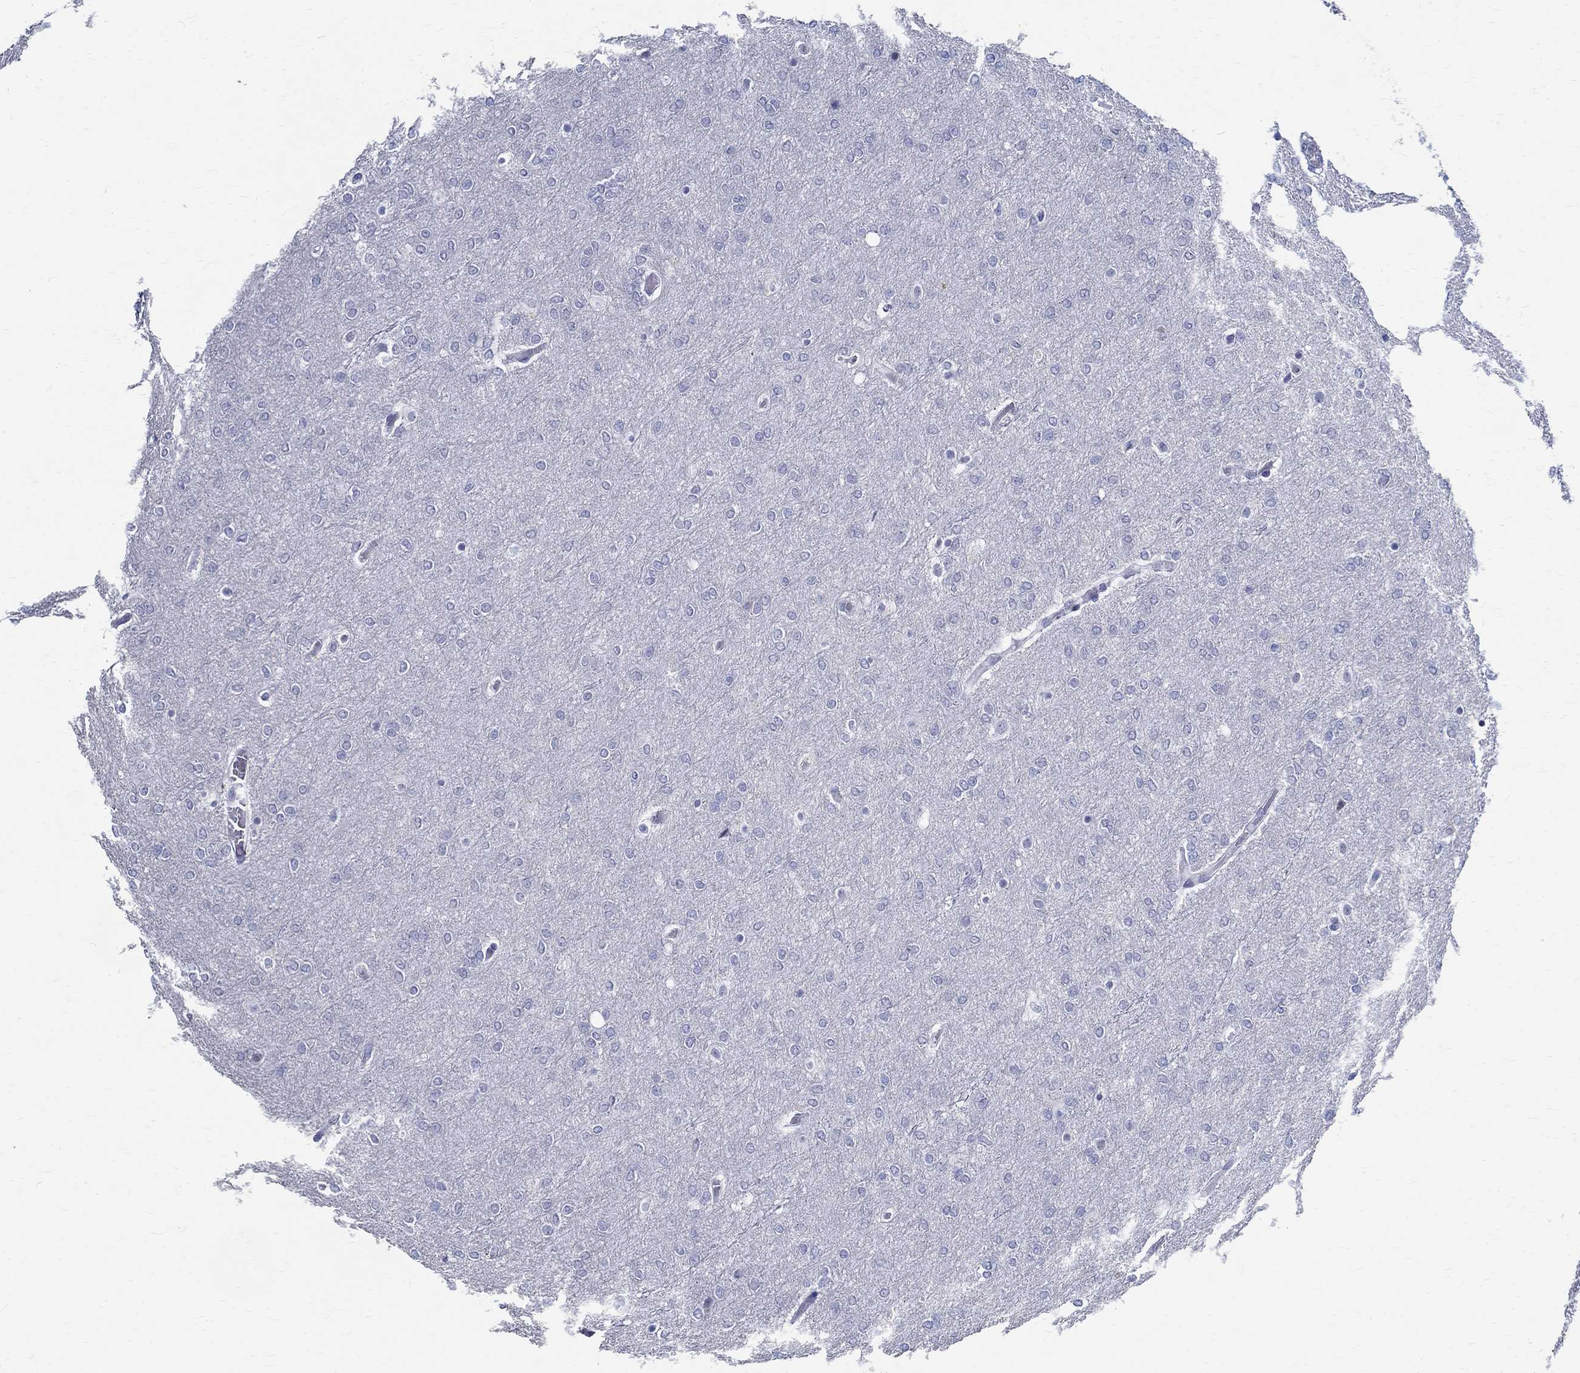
{"staining": {"intensity": "negative", "quantity": "none", "location": "none"}, "tissue": "glioma", "cell_type": "Tumor cells", "image_type": "cancer", "snomed": [{"axis": "morphology", "description": "Glioma, malignant, High grade"}, {"axis": "topography", "description": "Brain"}], "caption": "A micrograph of glioma stained for a protein reveals no brown staining in tumor cells. (Brightfield microscopy of DAB IHC at high magnification).", "gene": "BSPRY", "patient": {"sex": "female", "age": 61}}